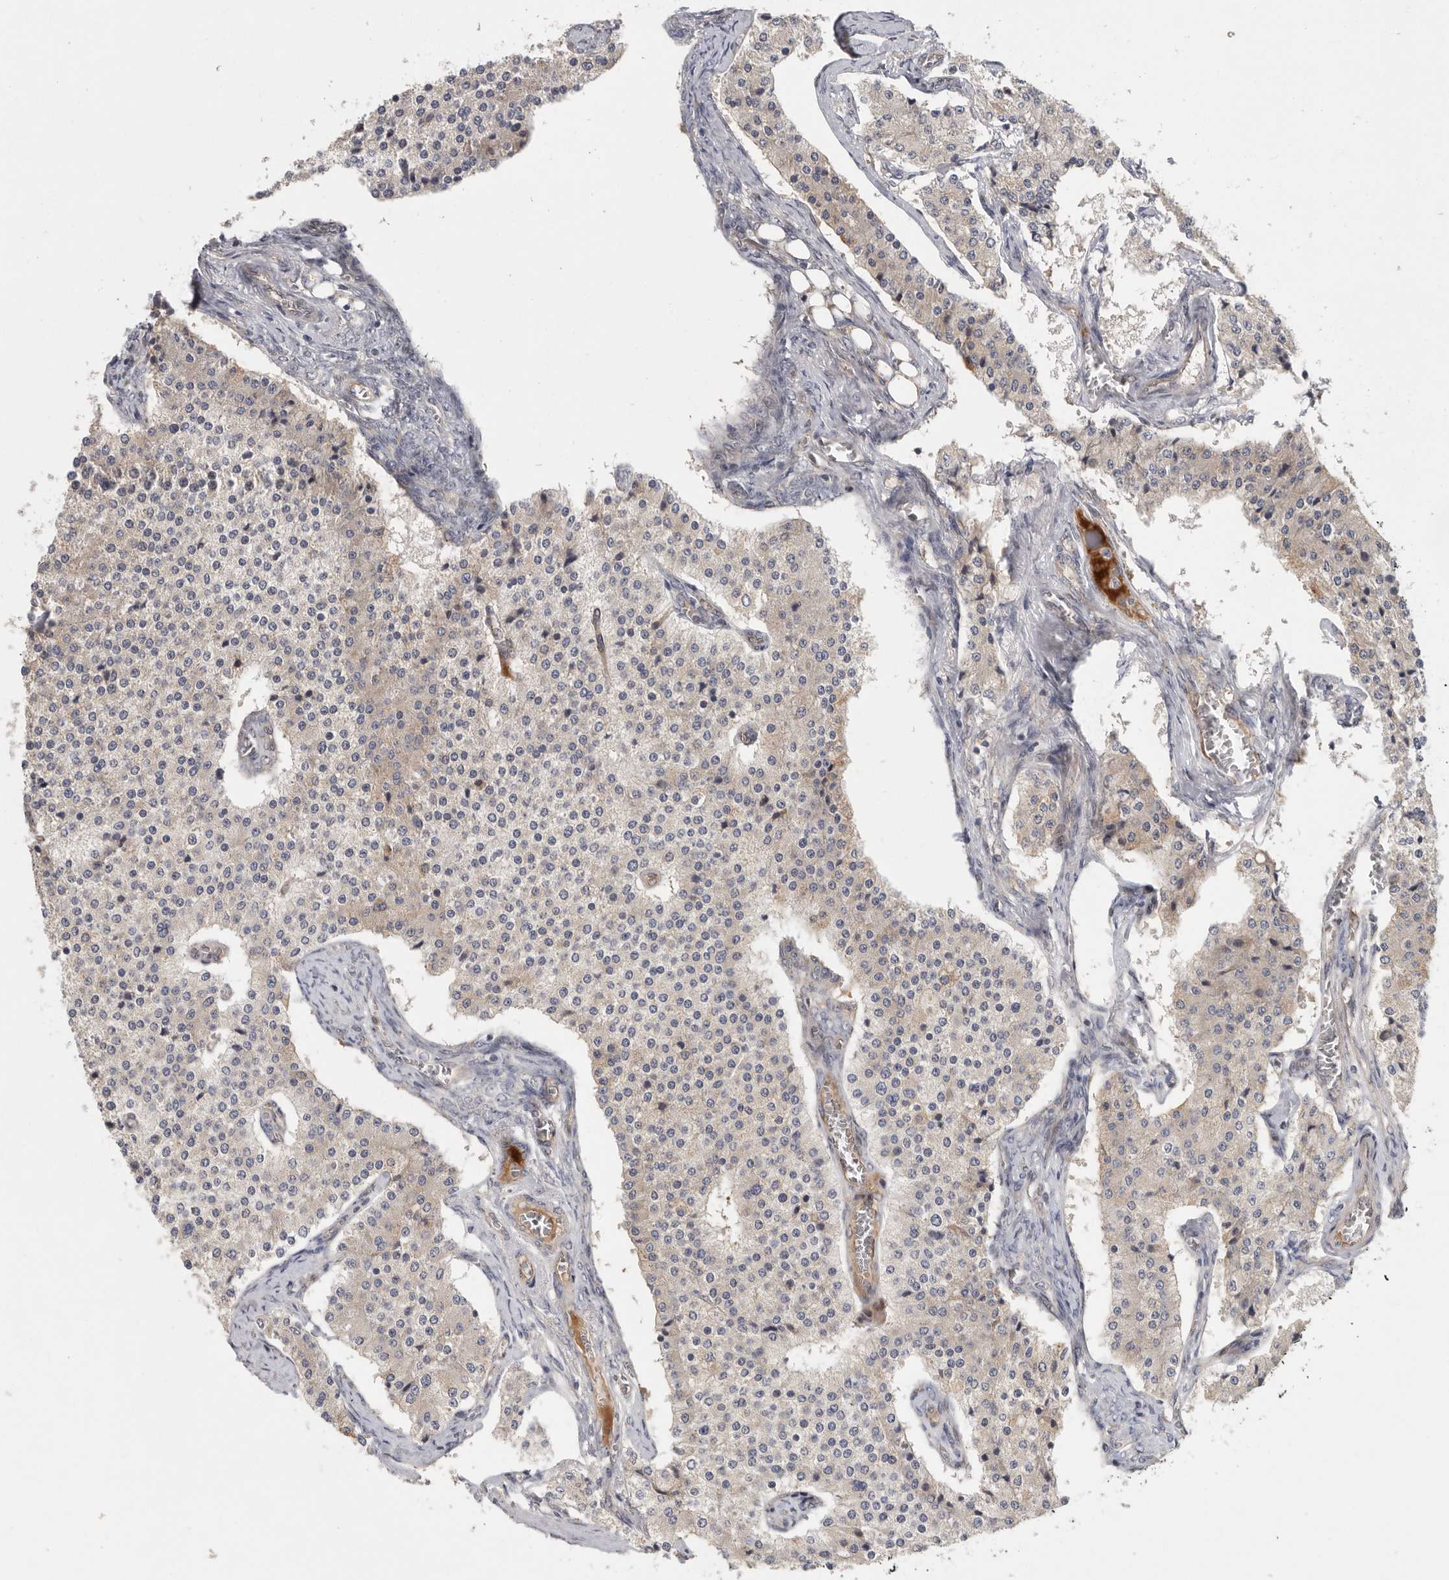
{"staining": {"intensity": "weak", "quantity": "<25%", "location": "cytoplasmic/membranous"}, "tissue": "carcinoid", "cell_type": "Tumor cells", "image_type": "cancer", "snomed": [{"axis": "morphology", "description": "Carcinoid, malignant, NOS"}, {"axis": "topography", "description": "Colon"}], "caption": "Carcinoid (malignant) was stained to show a protein in brown. There is no significant expression in tumor cells. (DAB (3,3'-diaminobenzidine) IHC with hematoxylin counter stain).", "gene": "BCAP29", "patient": {"sex": "female", "age": 52}}